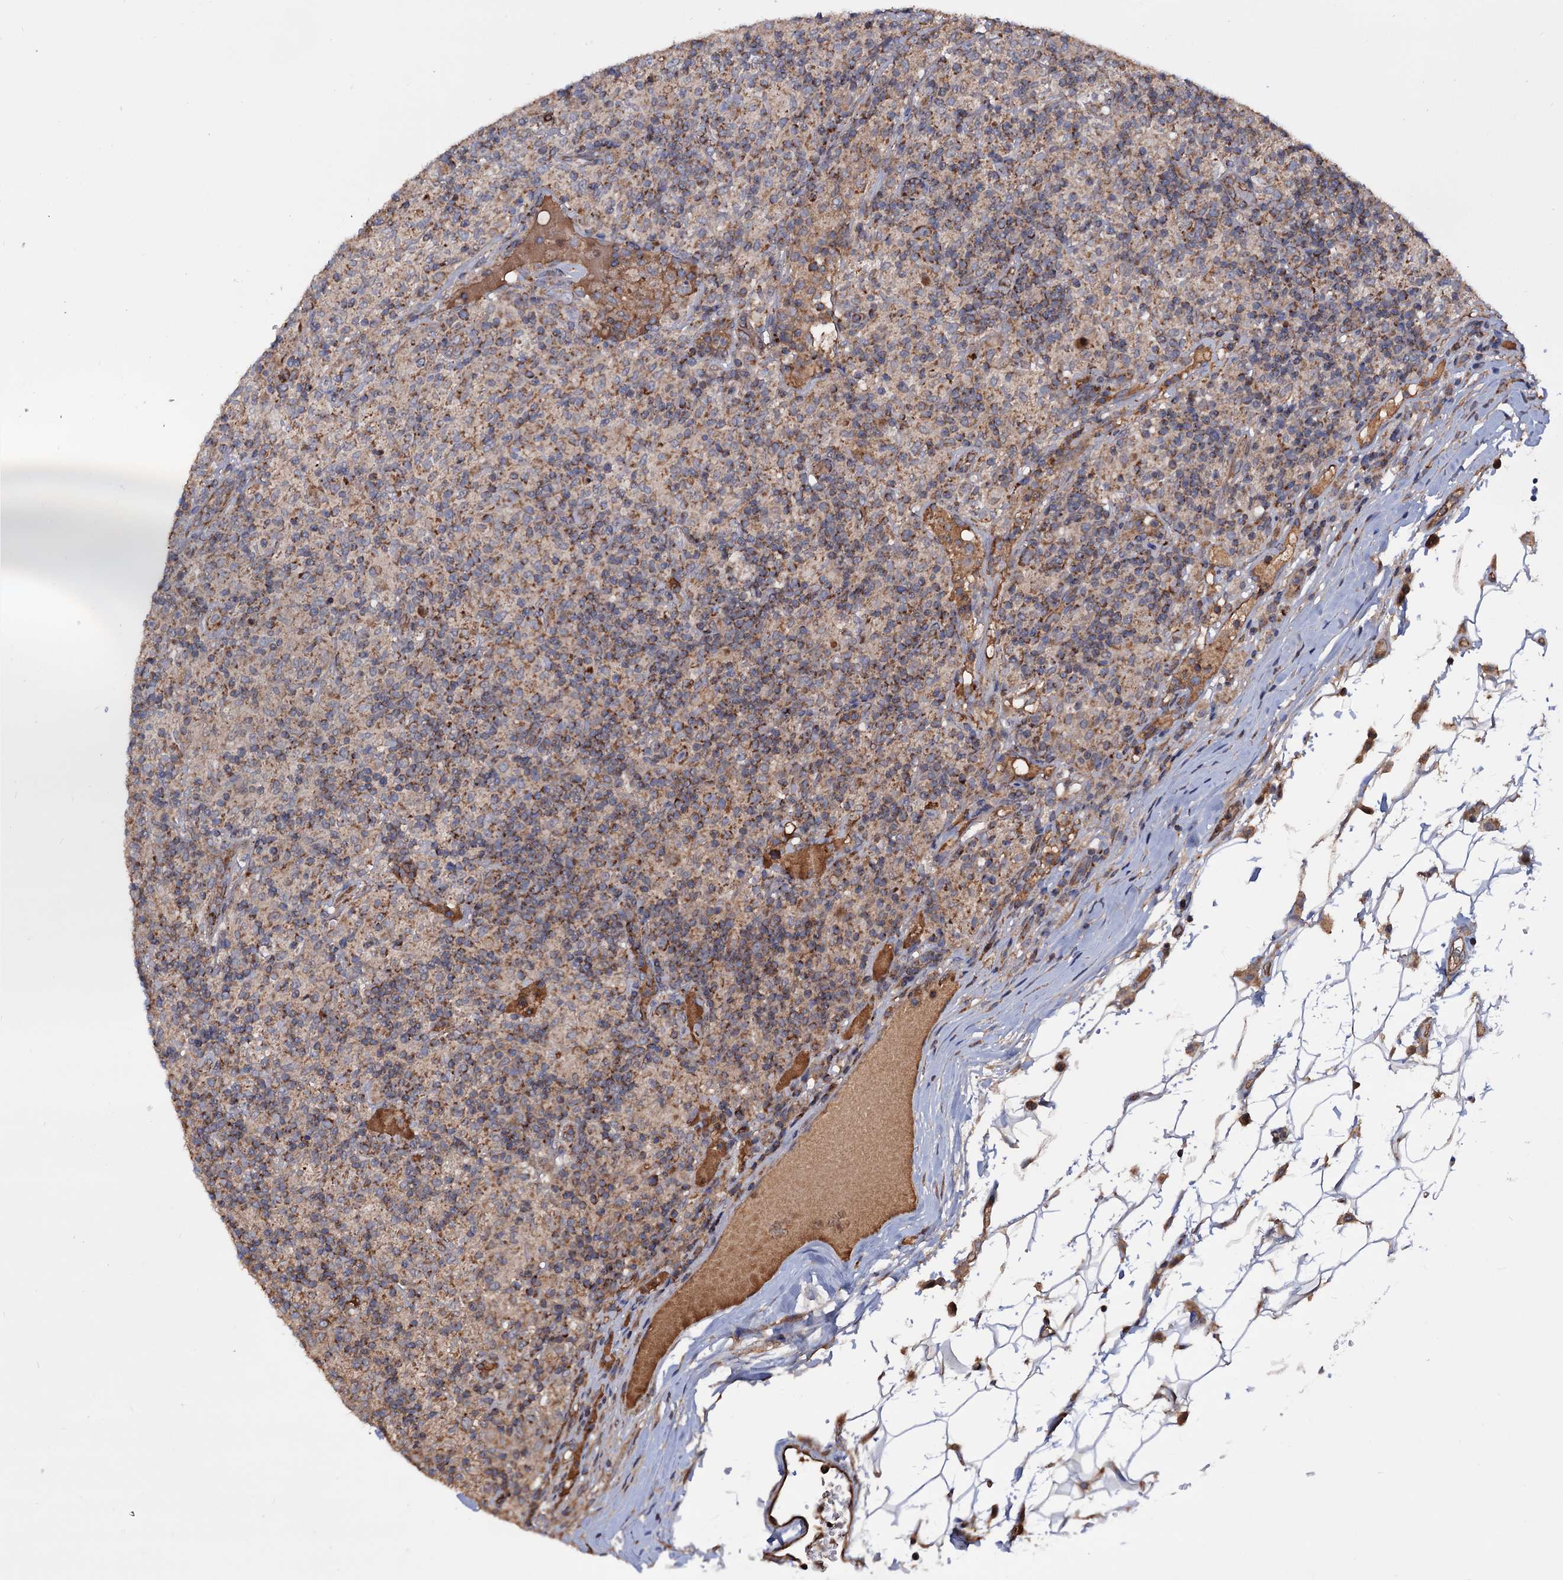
{"staining": {"intensity": "moderate", "quantity": ">75%", "location": "cytoplasmic/membranous"}, "tissue": "lymphoma", "cell_type": "Tumor cells", "image_type": "cancer", "snomed": [{"axis": "morphology", "description": "Hodgkin's disease, NOS"}, {"axis": "topography", "description": "Lymph node"}], "caption": "Immunohistochemical staining of human Hodgkin's disease exhibits medium levels of moderate cytoplasmic/membranous positivity in approximately >75% of tumor cells.", "gene": "MRPL42", "patient": {"sex": "male", "age": 70}}